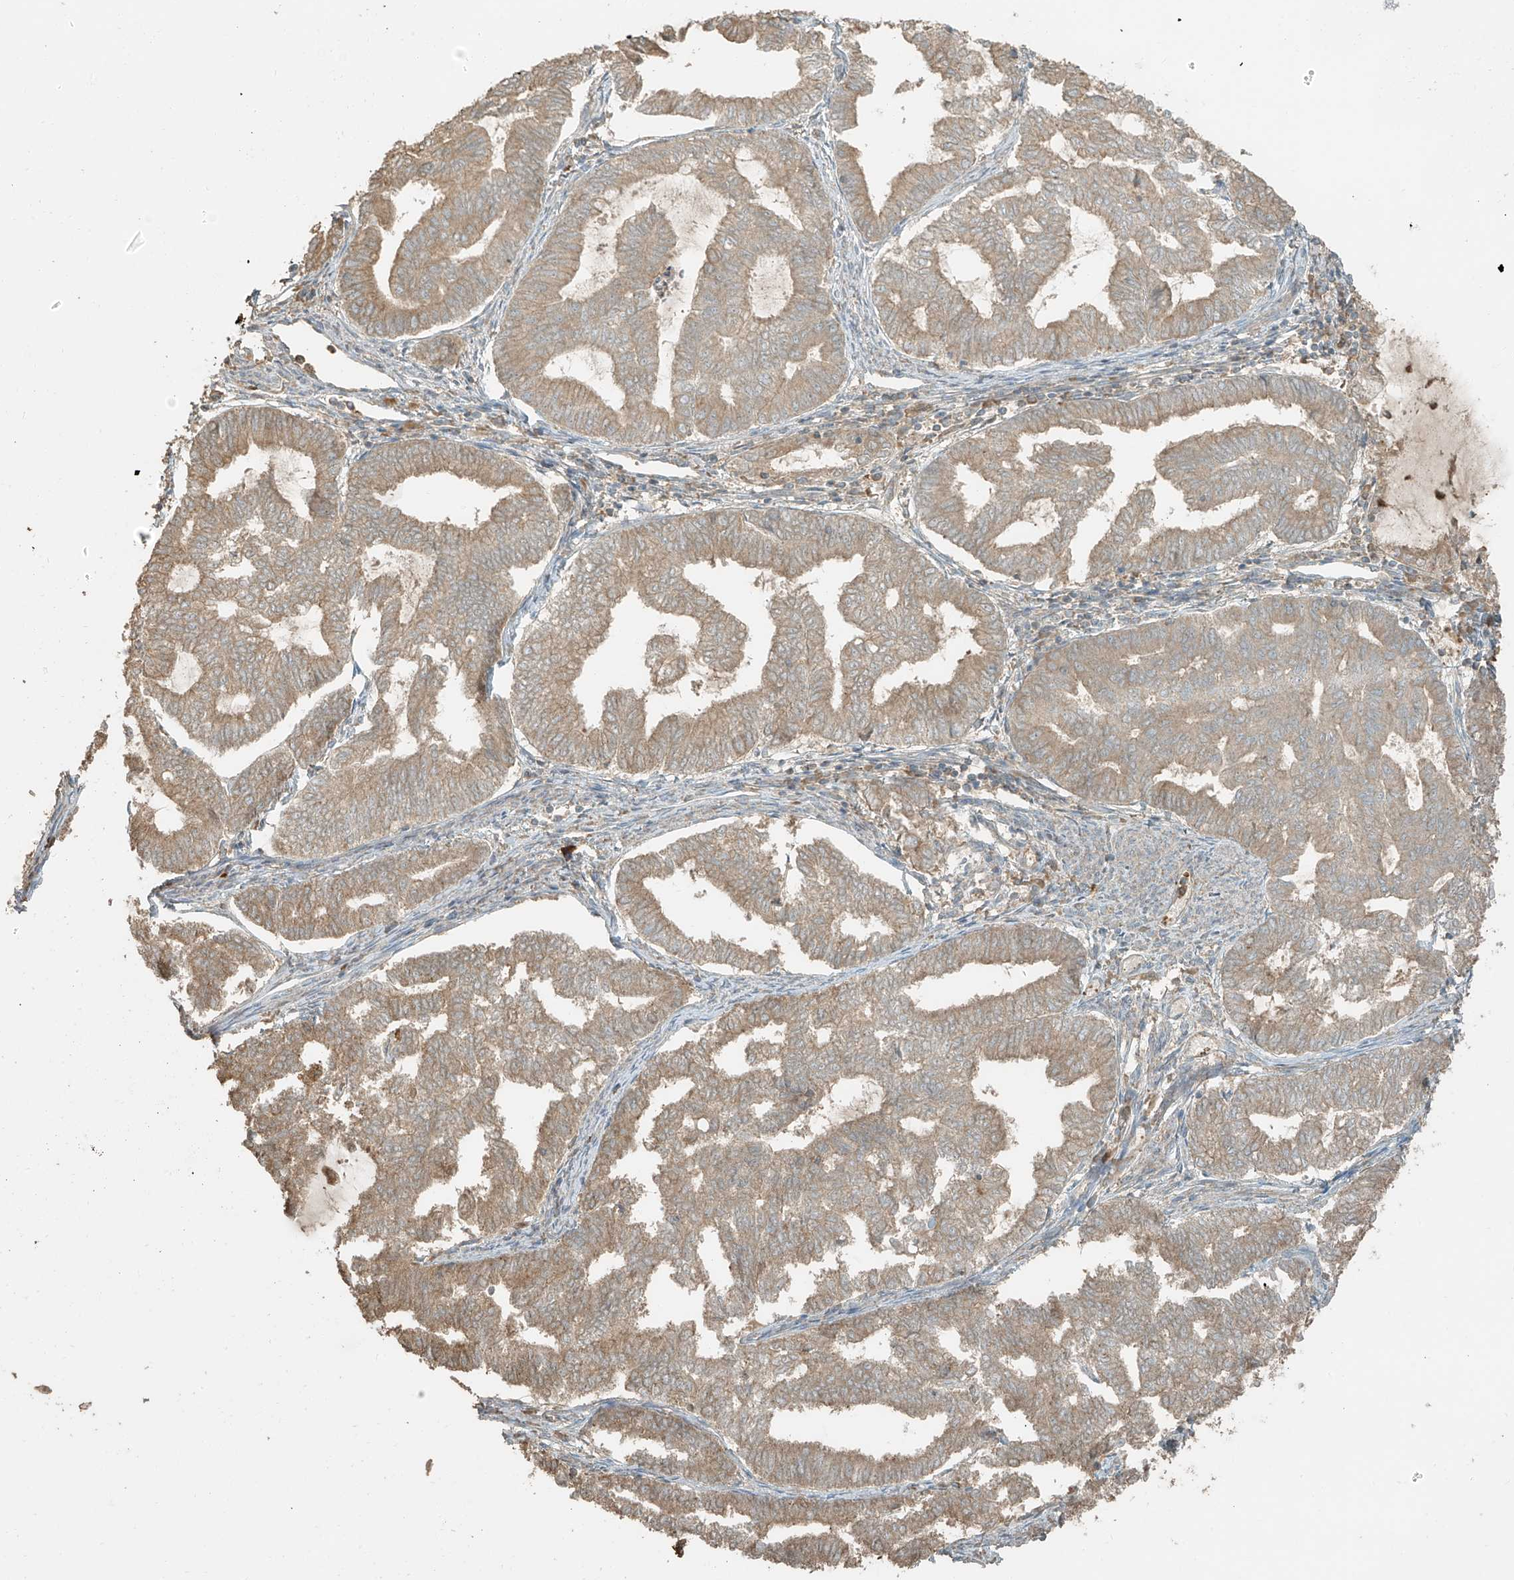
{"staining": {"intensity": "weak", "quantity": ">75%", "location": "cytoplasmic/membranous"}, "tissue": "endometrial cancer", "cell_type": "Tumor cells", "image_type": "cancer", "snomed": [{"axis": "morphology", "description": "Adenocarcinoma, NOS"}, {"axis": "topography", "description": "Endometrium"}], "caption": "DAB immunohistochemical staining of endometrial adenocarcinoma reveals weak cytoplasmic/membranous protein positivity in approximately >75% of tumor cells.", "gene": "RFTN2", "patient": {"sex": "female", "age": 79}}